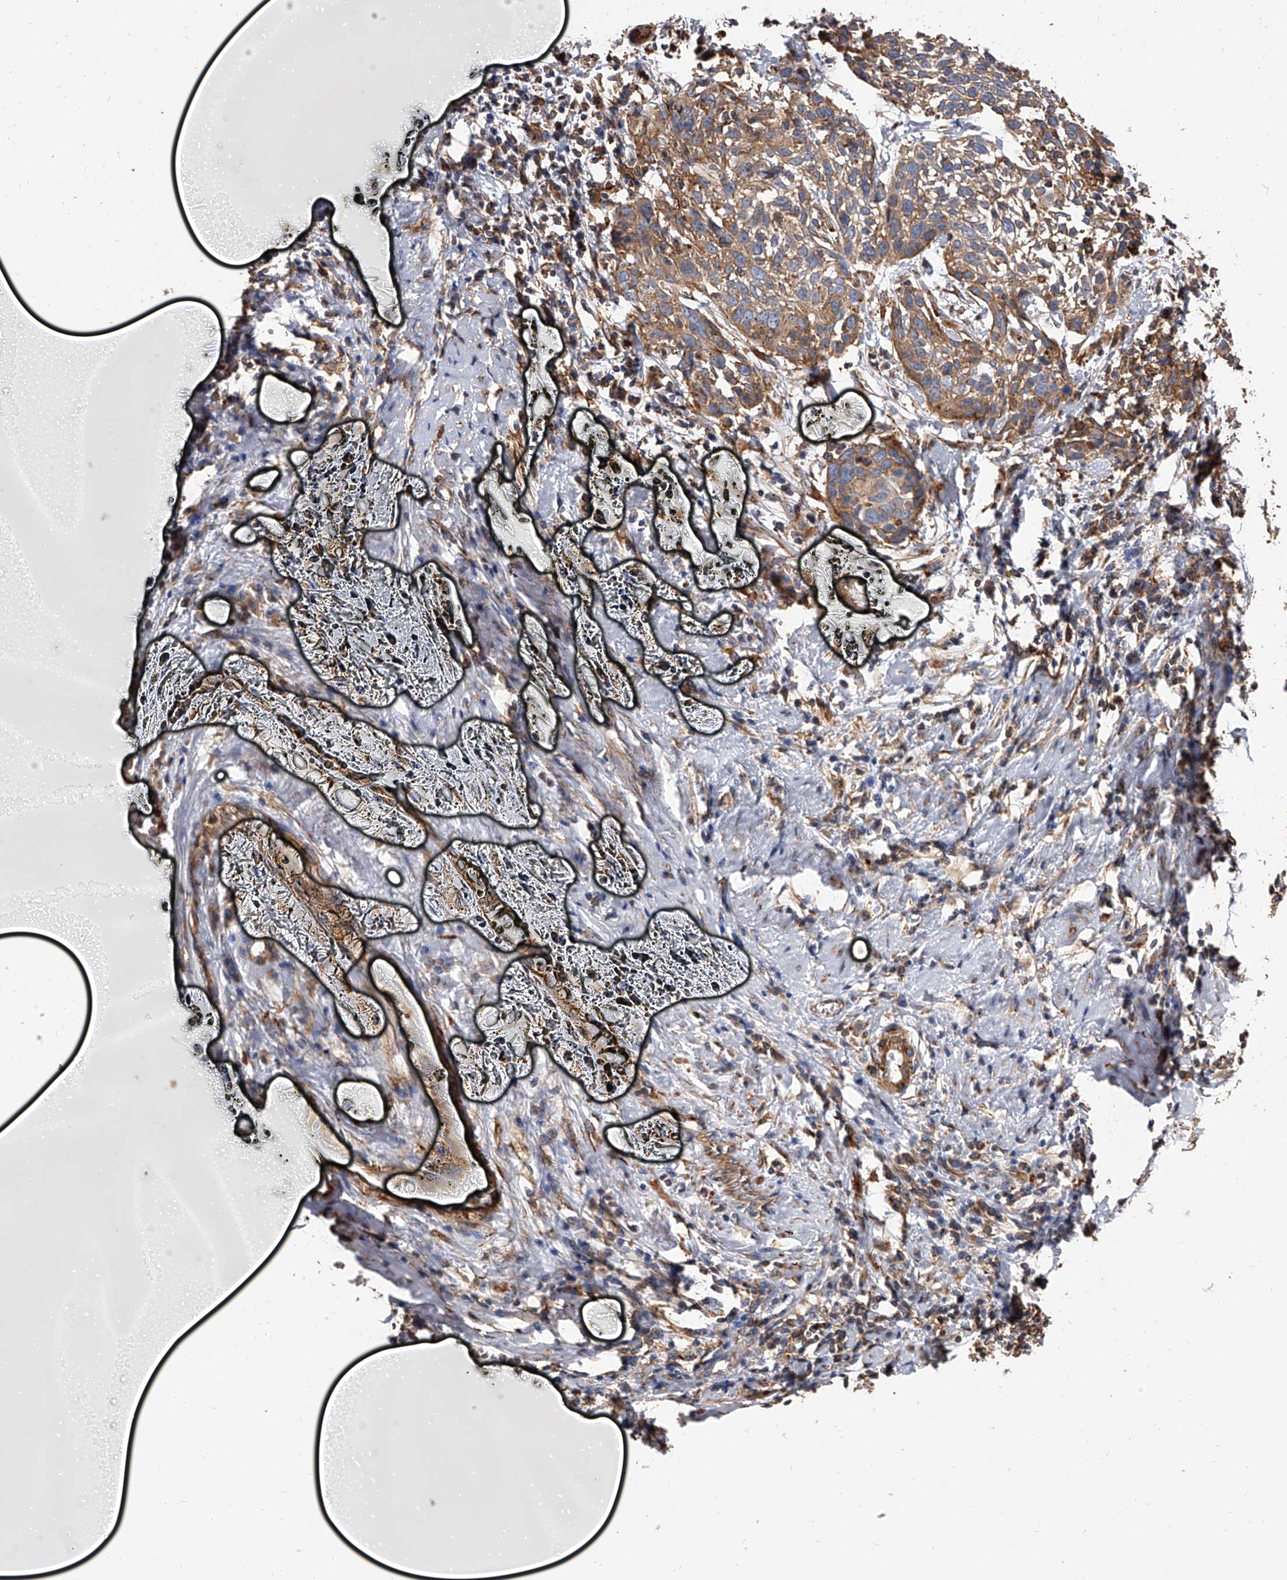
{"staining": {"intensity": "moderate", "quantity": "<25%", "location": "cytoplasmic/membranous"}, "tissue": "cervical cancer", "cell_type": "Tumor cells", "image_type": "cancer", "snomed": [{"axis": "morphology", "description": "Squamous cell carcinoma, NOS"}, {"axis": "topography", "description": "Cervix"}], "caption": "The micrograph exhibits a brown stain indicating the presence of a protein in the cytoplasmic/membranous of tumor cells in cervical squamous cell carcinoma.", "gene": "PISD", "patient": {"sex": "female", "age": 51}}